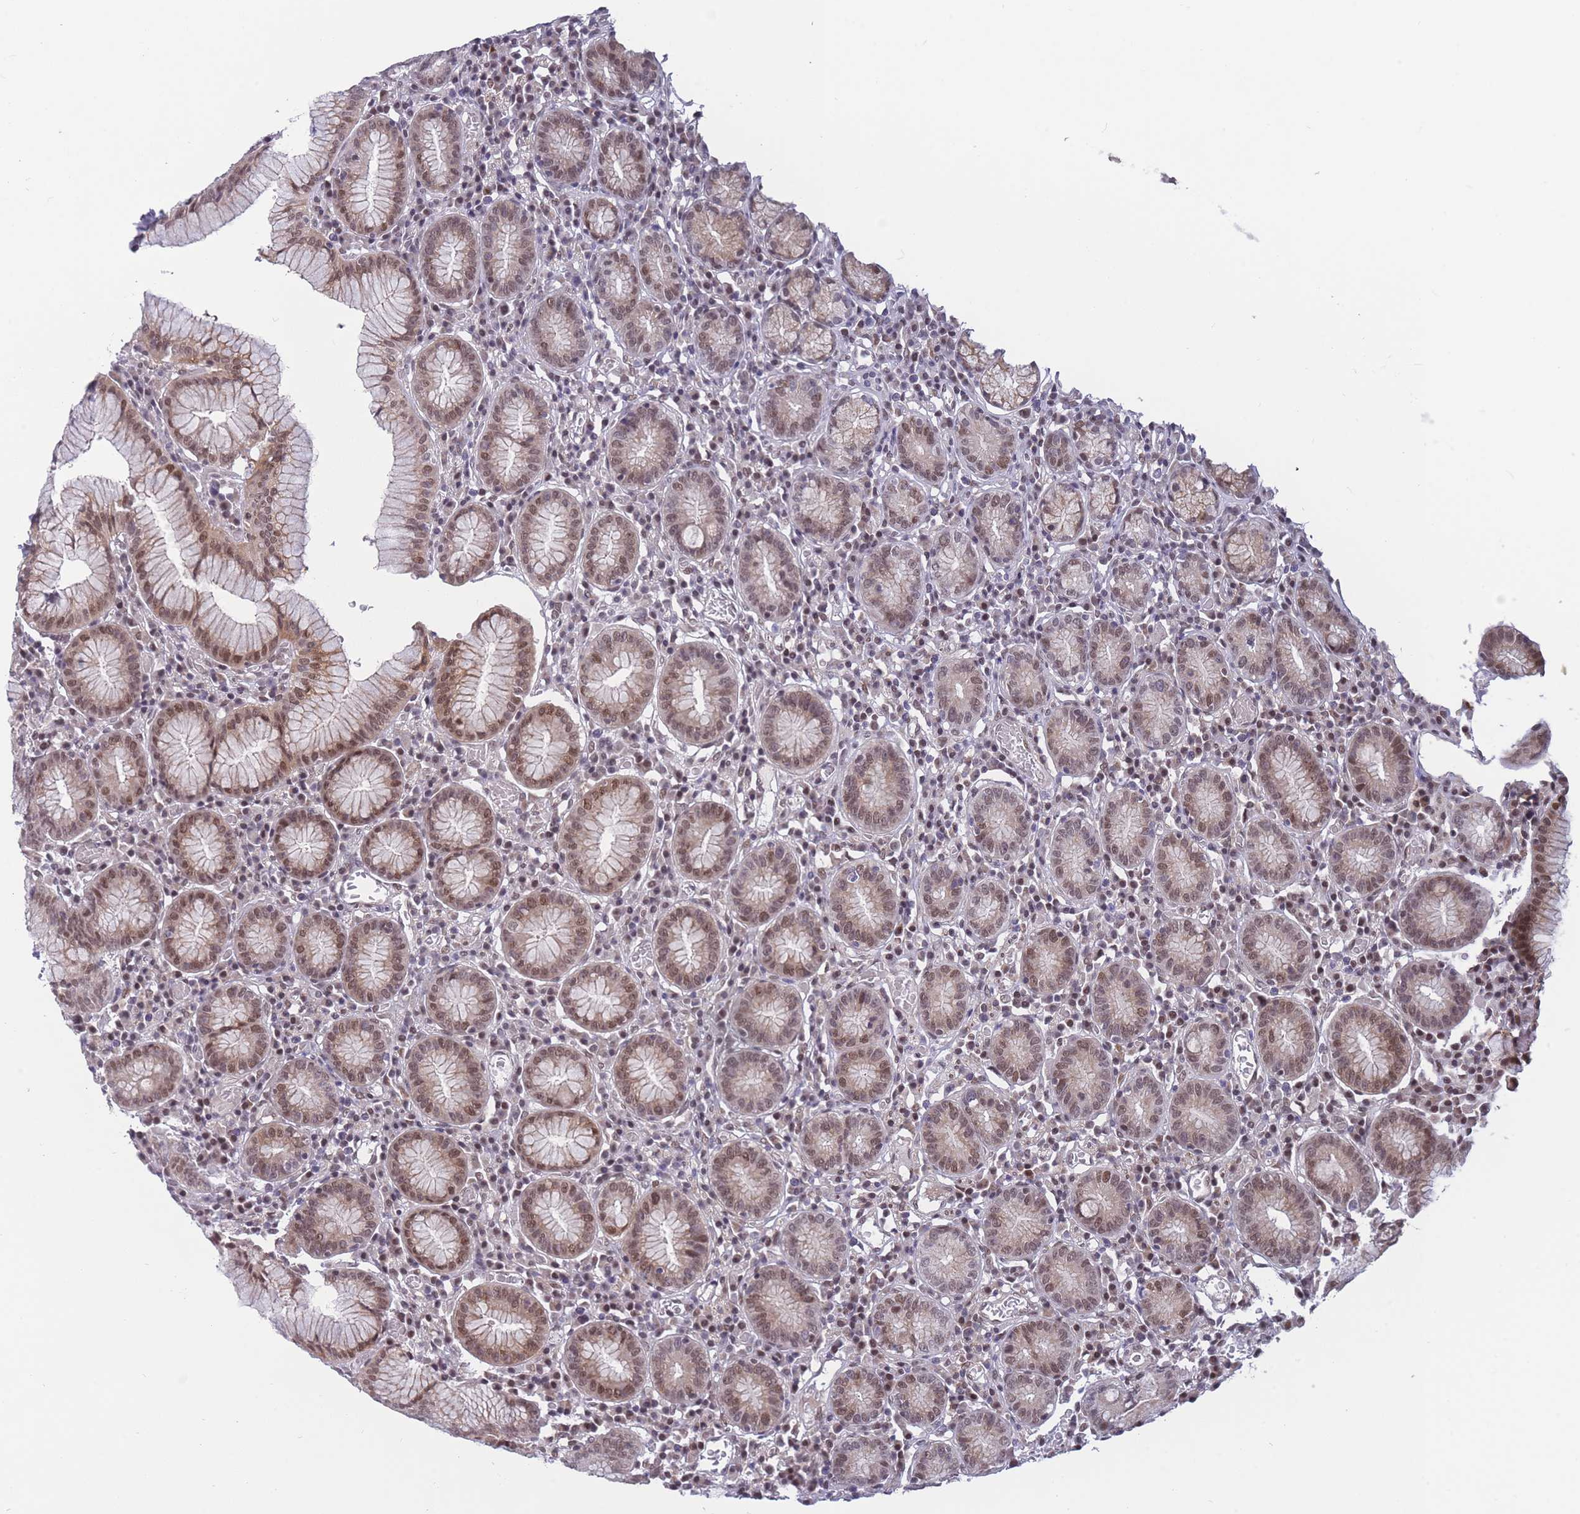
{"staining": {"intensity": "moderate", "quantity": "25%-75%", "location": "nuclear"}, "tissue": "stomach", "cell_type": "Glandular cells", "image_type": "normal", "snomed": [{"axis": "morphology", "description": "Normal tissue, NOS"}, {"axis": "topography", "description": "Stomach"}], "caption": "IHC staining of benign stomach, which exhibits medium levels of moderate nuclear staining in about 25%-75% of glandular cells indicating moderate nuclear protein expression. The staining was performed using DAB (3,3'-diaminobenzidine) (brown) for protein detection and nuclei were counterstained in hematoxylin (blue).", "gene": "BCL9L", "patient": {"sex": "male", "age": 55}}